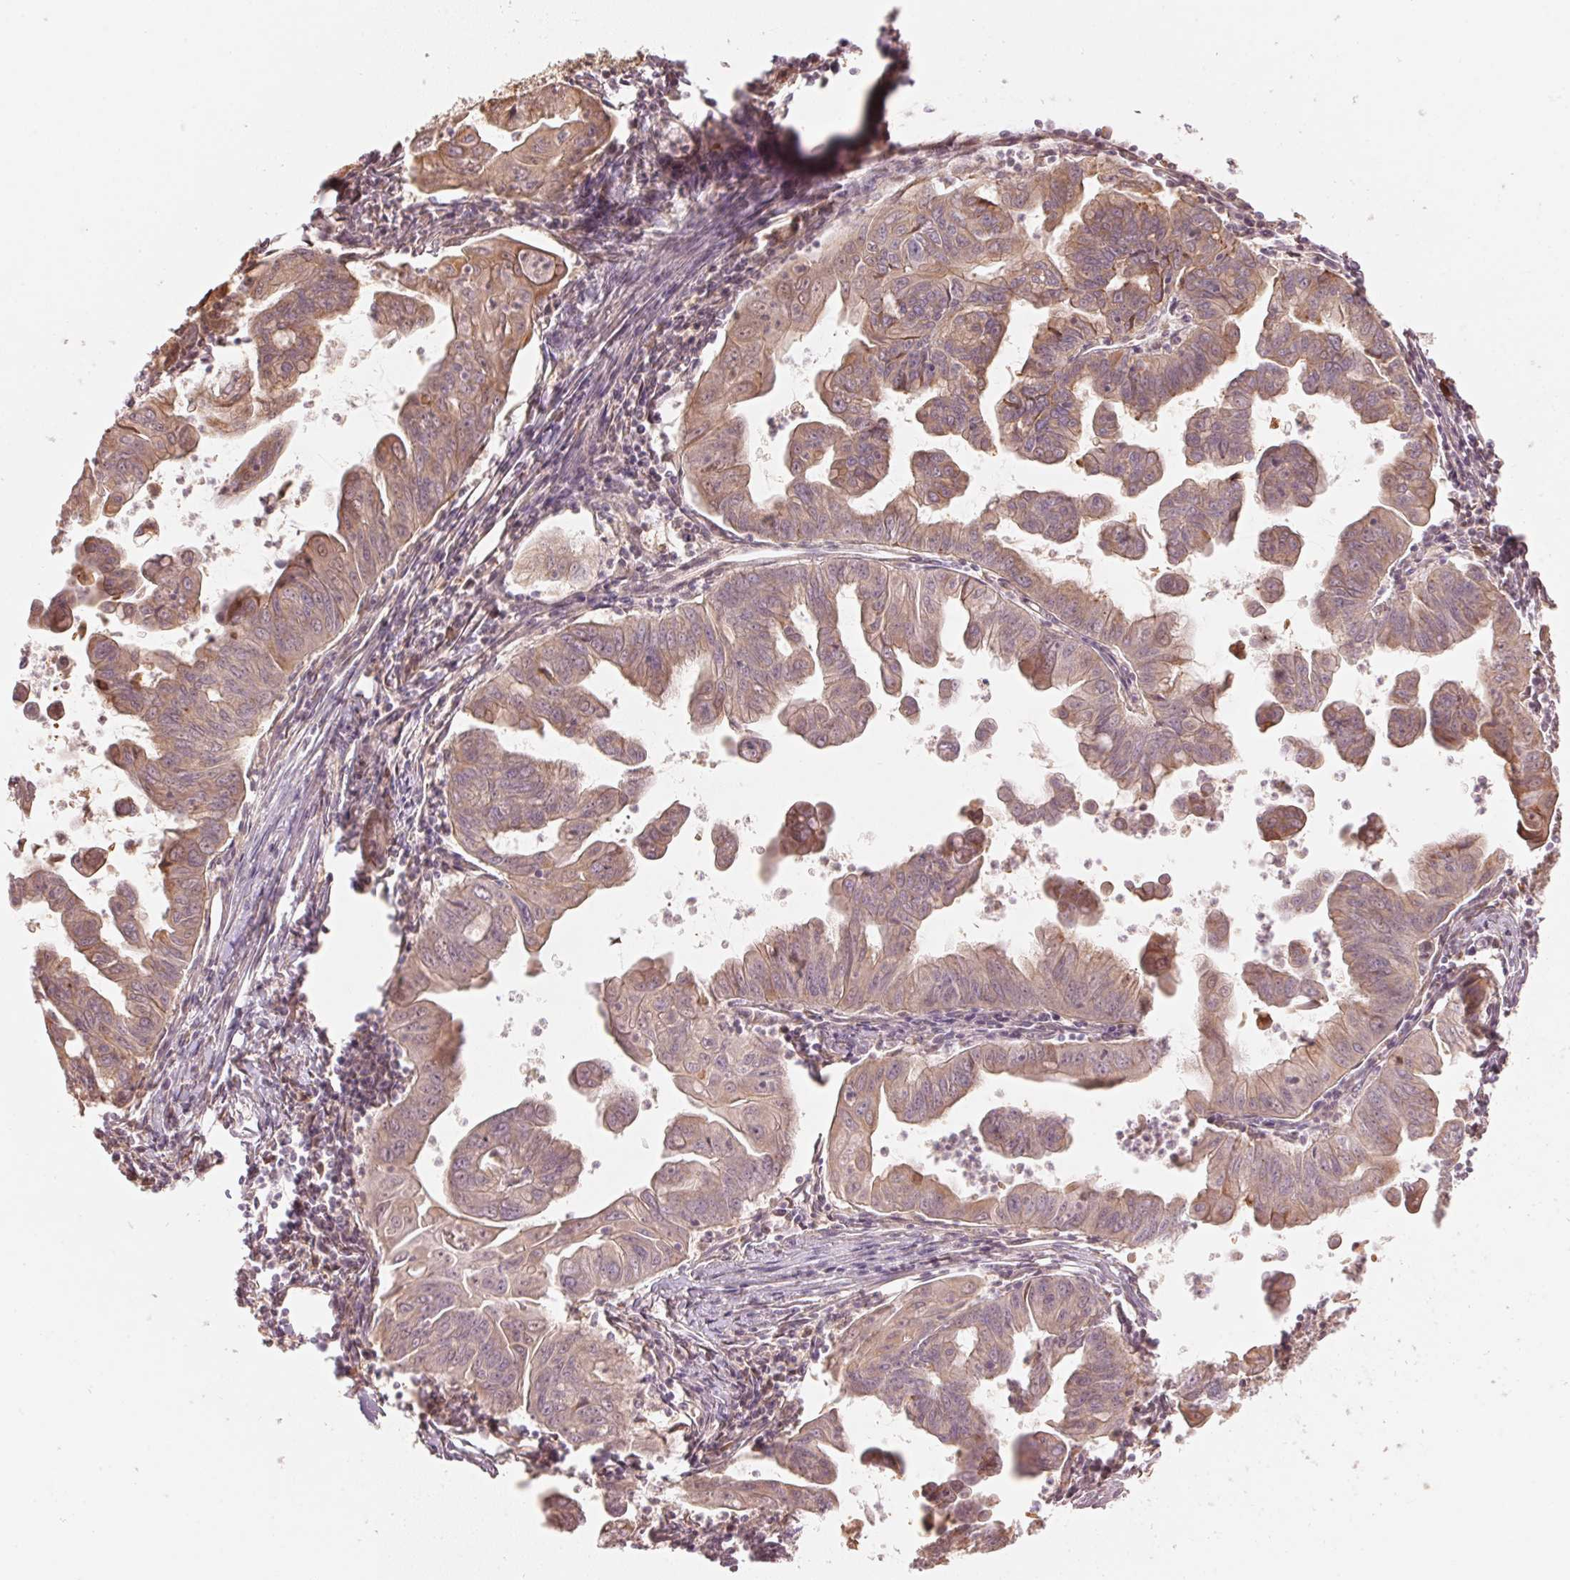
{"staining": {"intensity": "weak", "quantity": "25%-75%", "location": "cytoplasmic/membranous"}, "tissue": "stomach cancer", "cell_type": "Tumor cells", "image_type": "cancer", "snomed": [{"axis": "morphology", "description": "Adenocarcinoma, NOS"}, {"axis": "topography", "description": "Stomach, upper"}], "caption": "IHC (DAB) staining of stomach adenocarcinoma shows weak cytoplasmic/membranous protein staining in about 25%-75% of tumor cells.", "gene": "PRKN", "patient": {"sex": "male", "age": 80}}